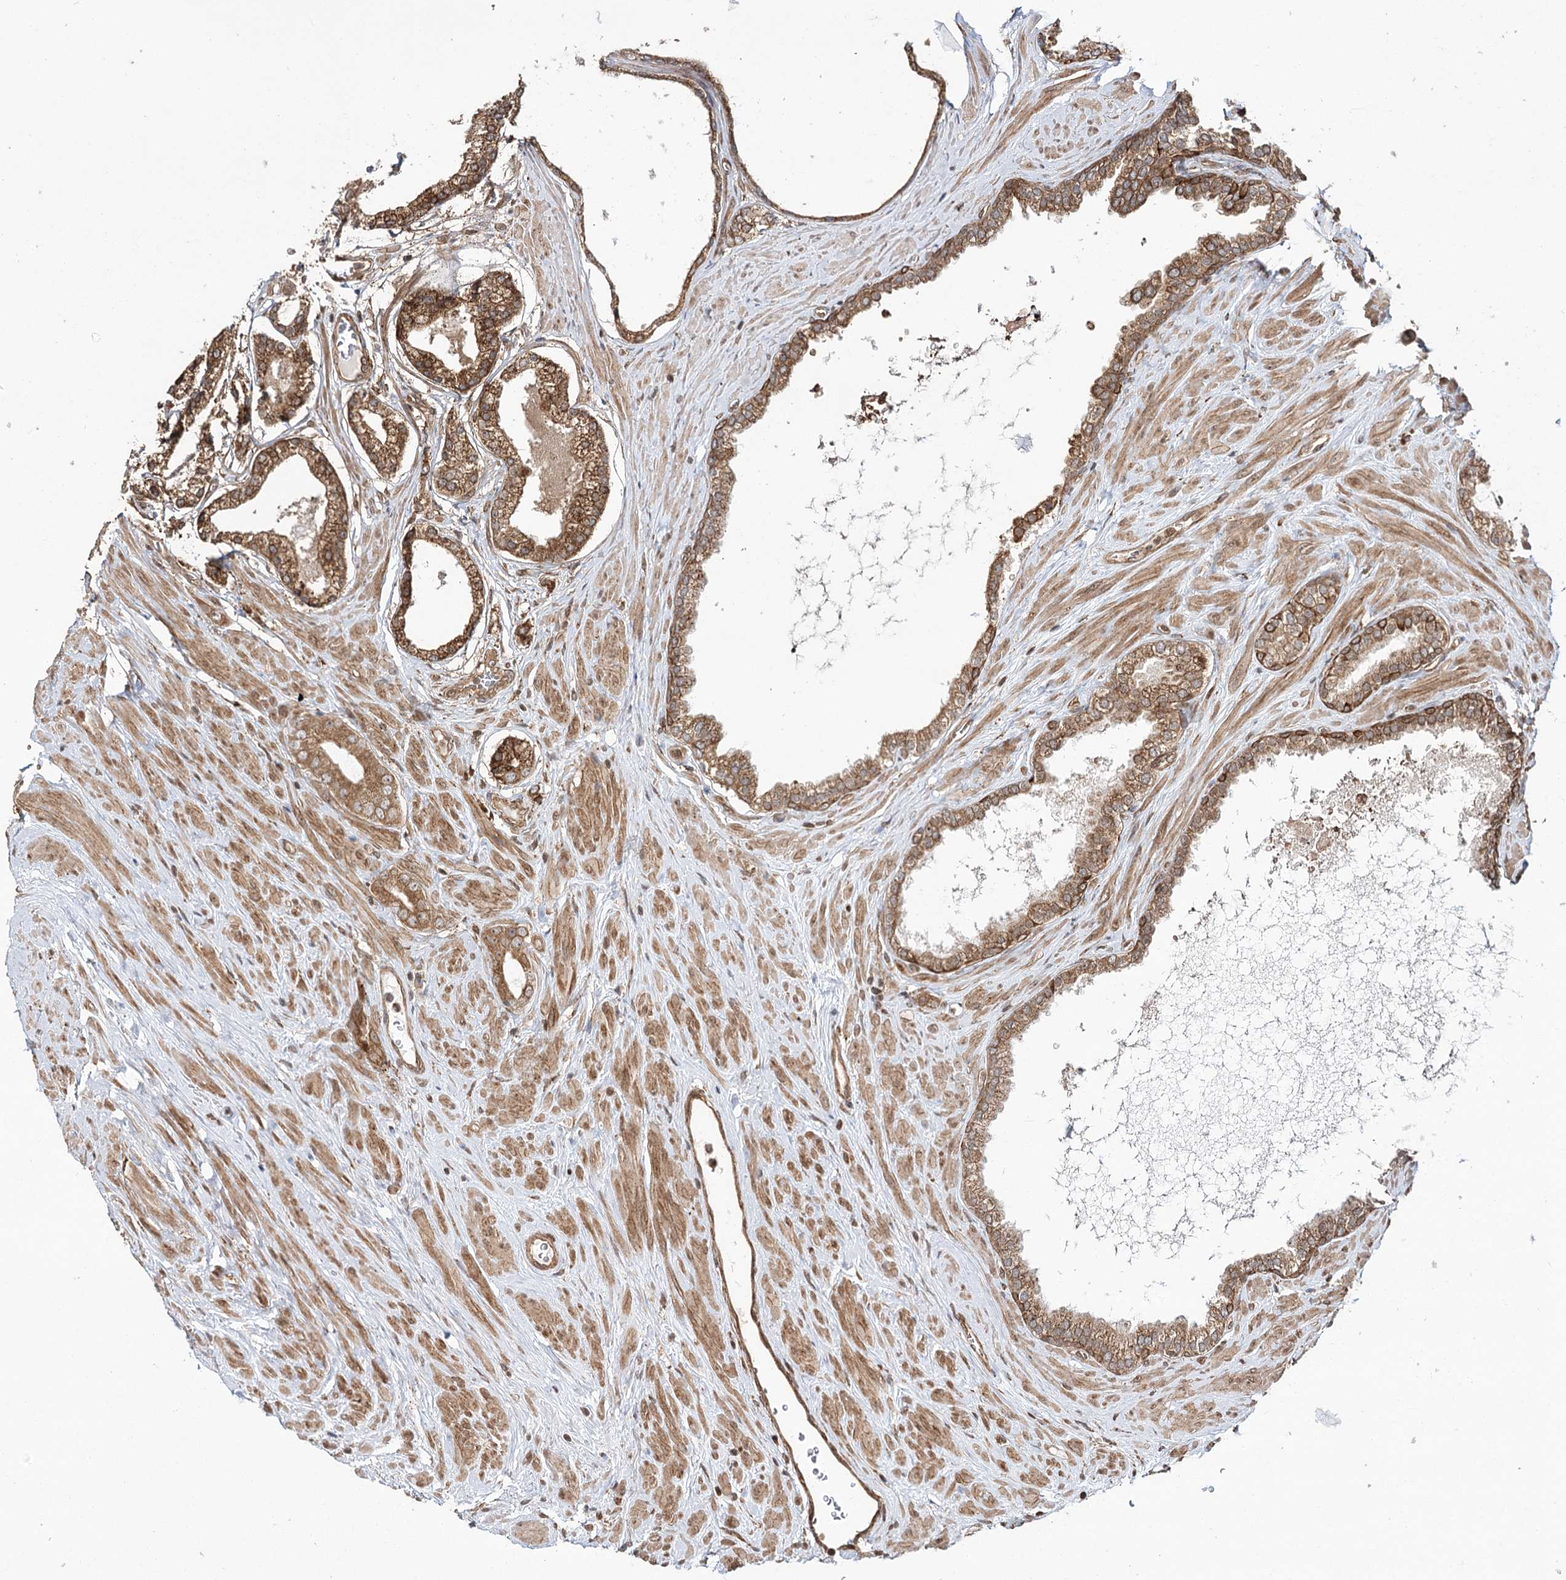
{"staining": {"intensity": "moderate", "quantity": ">75%", "location": "cytoplasmic/membranous"}, "tissue": "prostate cancer", "cell_type": "Tumor cells", "image_type": "cancer", "snomed": [{"axis": "morphology", "description": "Adenocarcinoma, Low grade"}, {"axis": "topography", "description": "Prostate"}], "caption": "Approximately >75% of tumor cells in human prostate low-grade adenocarcinoma display moderate cytoplasmic/membranous protein positivity as visualized by brown immunohistochemical staining.", "gene": "DNAJB14", "patient": {"sex": "male", "age": 62}}